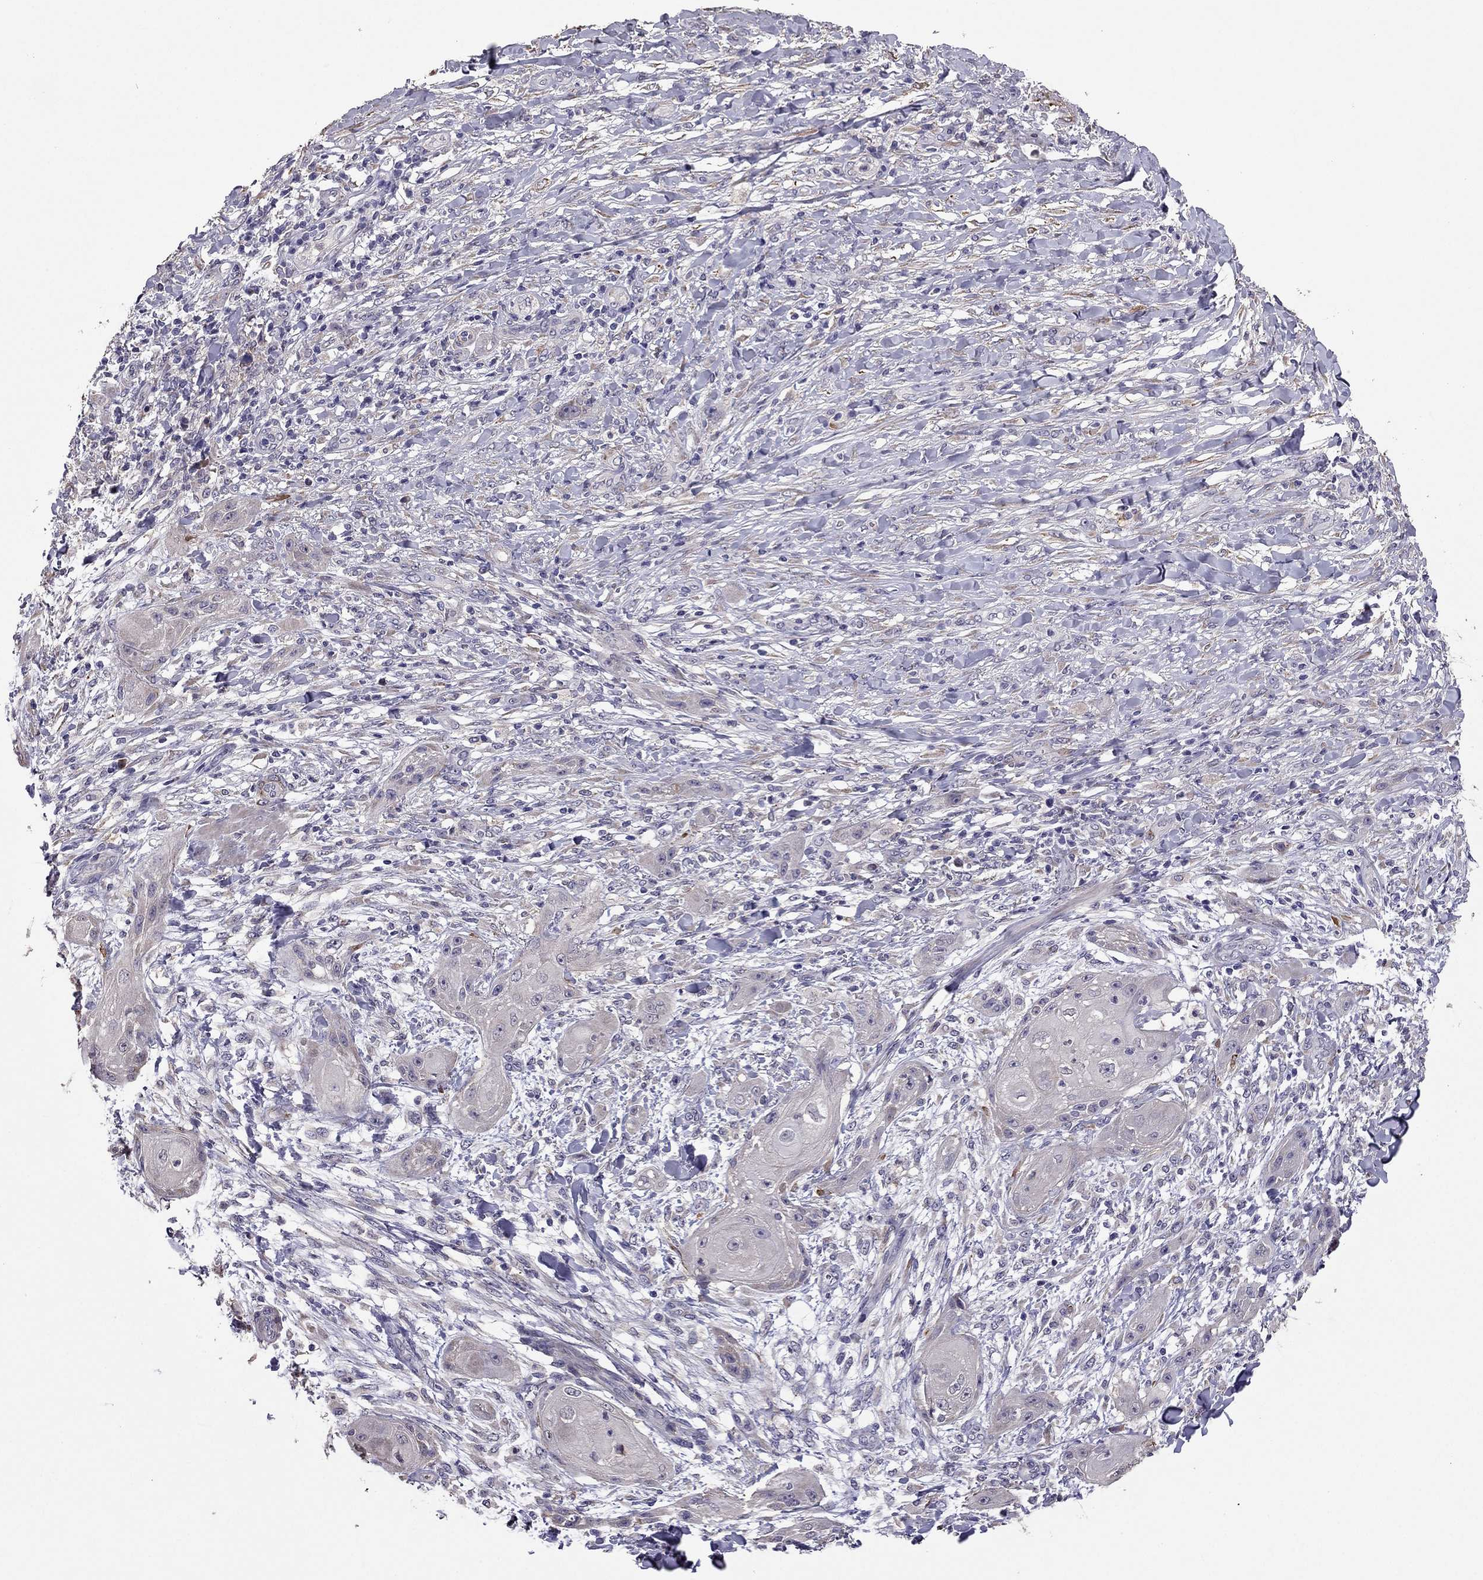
{"staining": {"intensity": "negative", "quantity": "none", "location": "none"}, "tissue": "skin cancer", "cell_type": "Tumor cells", "image_type": "cancer", "snomed": [{"axis": "morphology", "description": "Squamous cell carcinoma, NOS"}, {"axis": "topography", "description": "Skin"}], "caption": "DAB immunohistochemical staining of human skin cancer (squamous cell carcinoma) displays no significant staining in tumor cells.", "gene": "CDH9", "patient": {"sex": "male", "age": 62}}